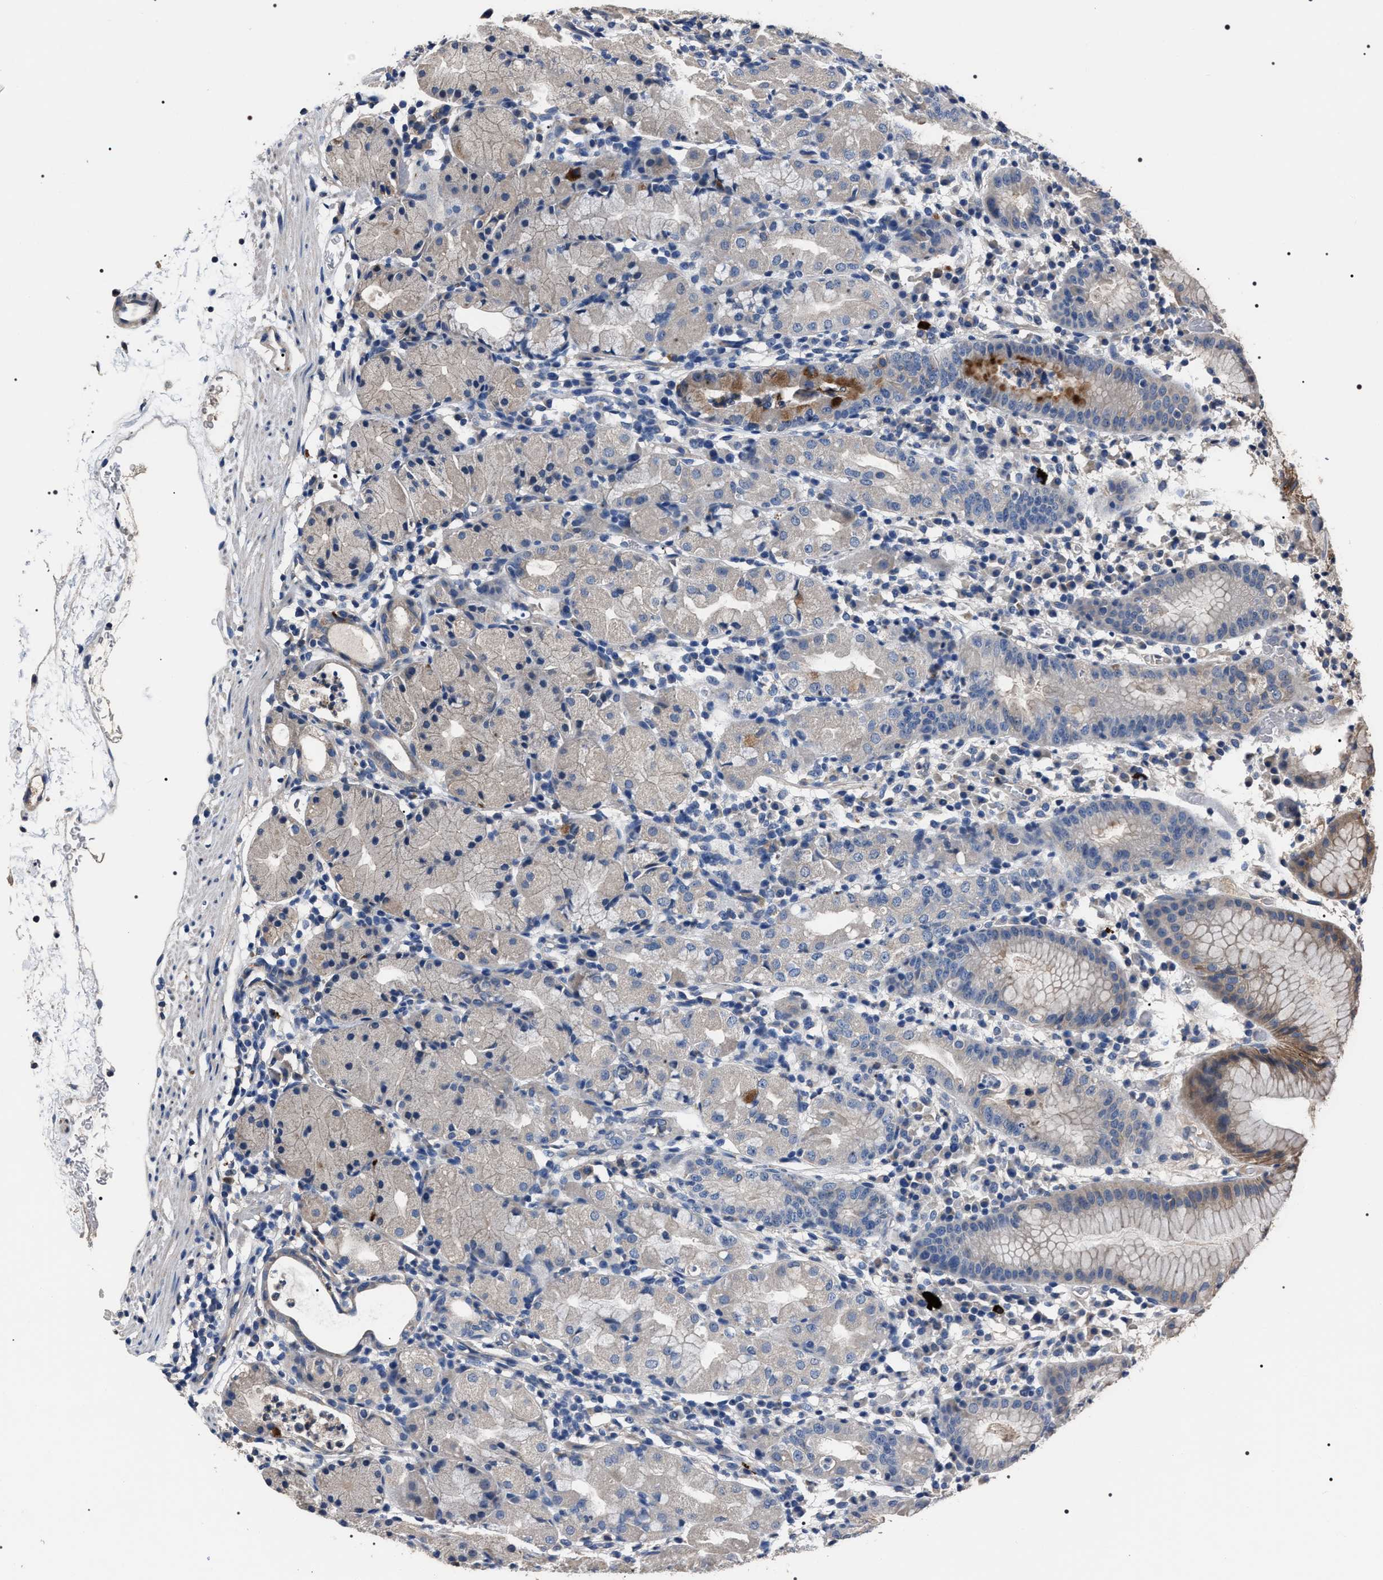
{"staining": {"intensity": "moderate", "quantity": "<25%", "location": "cytoplasmic/membranous"}, "tissue": "stomach", "cell_type": "Glandular cells", "image_type": "normal", "snomed": [{"axis": "morphology", "description": "Normal tissue, NOS"}, {"axis": "topography", "description": "Stomach"}, {"axis": "topography", "description": "Stomach, lower"}], "caption": "Protein analysis of unremarkable stomach shows moderate cytoplasmic/membranous expression in about <25% of glandular cells.", "gene": "TRIM54", "patient": {"sex": "female", "age": 75}}